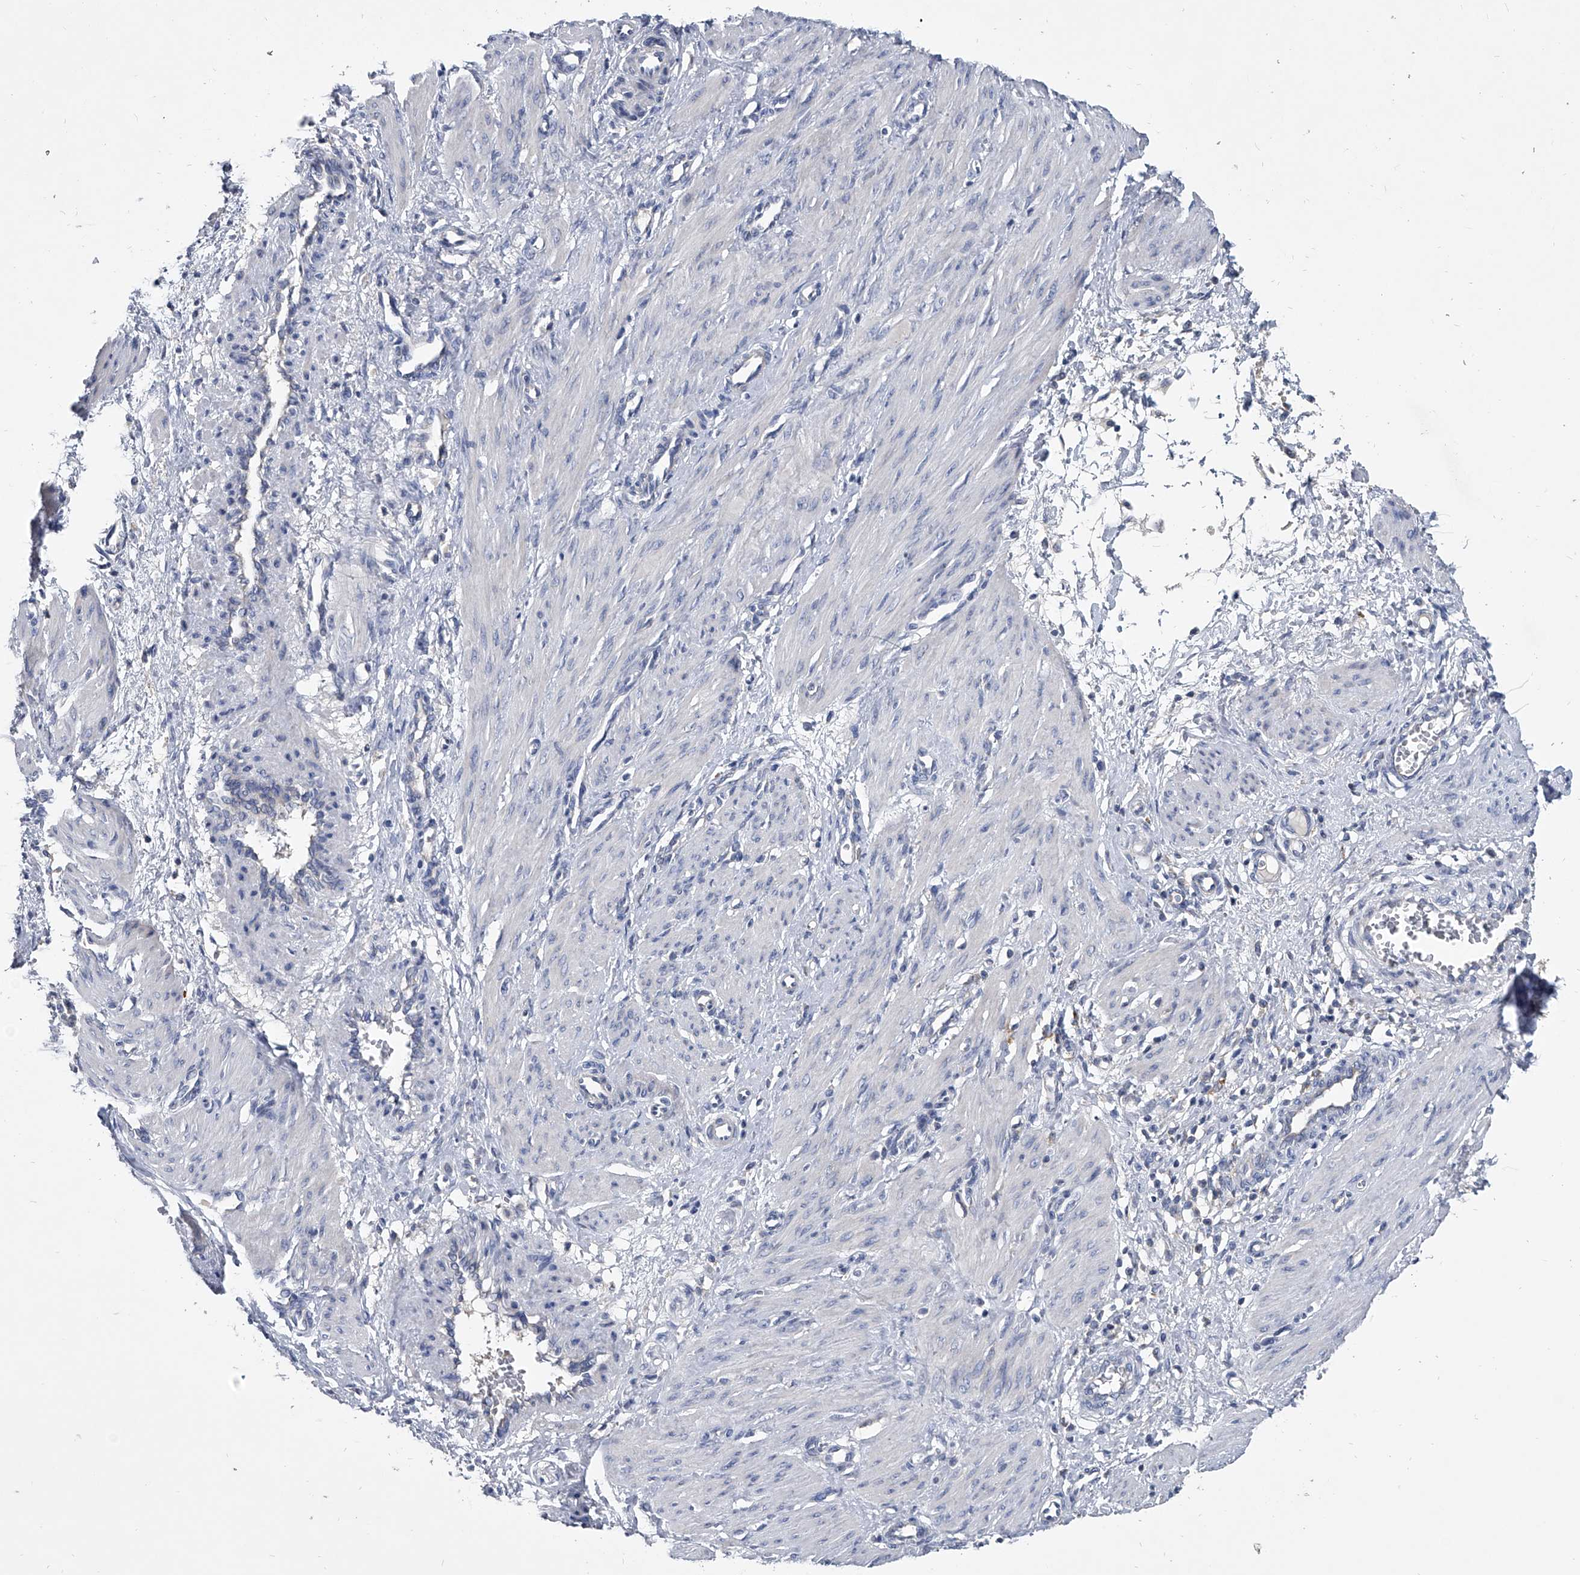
{"staining": {"intensity": "negative", "quantity": "none", "location": "none"}, "tissue": "smooth muscle", "cell_type": "Smooth muscle cells", "image_type": "normal", "snomed": [{"axis": "morphology", "description": "Normal tissue, NOS"}, {"axis": "topography", "description": "Endometrium"}], "caption": "Micrograph shows no significant protein positivity in smooth muscle cells of benign smooth muscle.", "gene": "SPP1", "patient": {"sex": "female", "age": 33}}